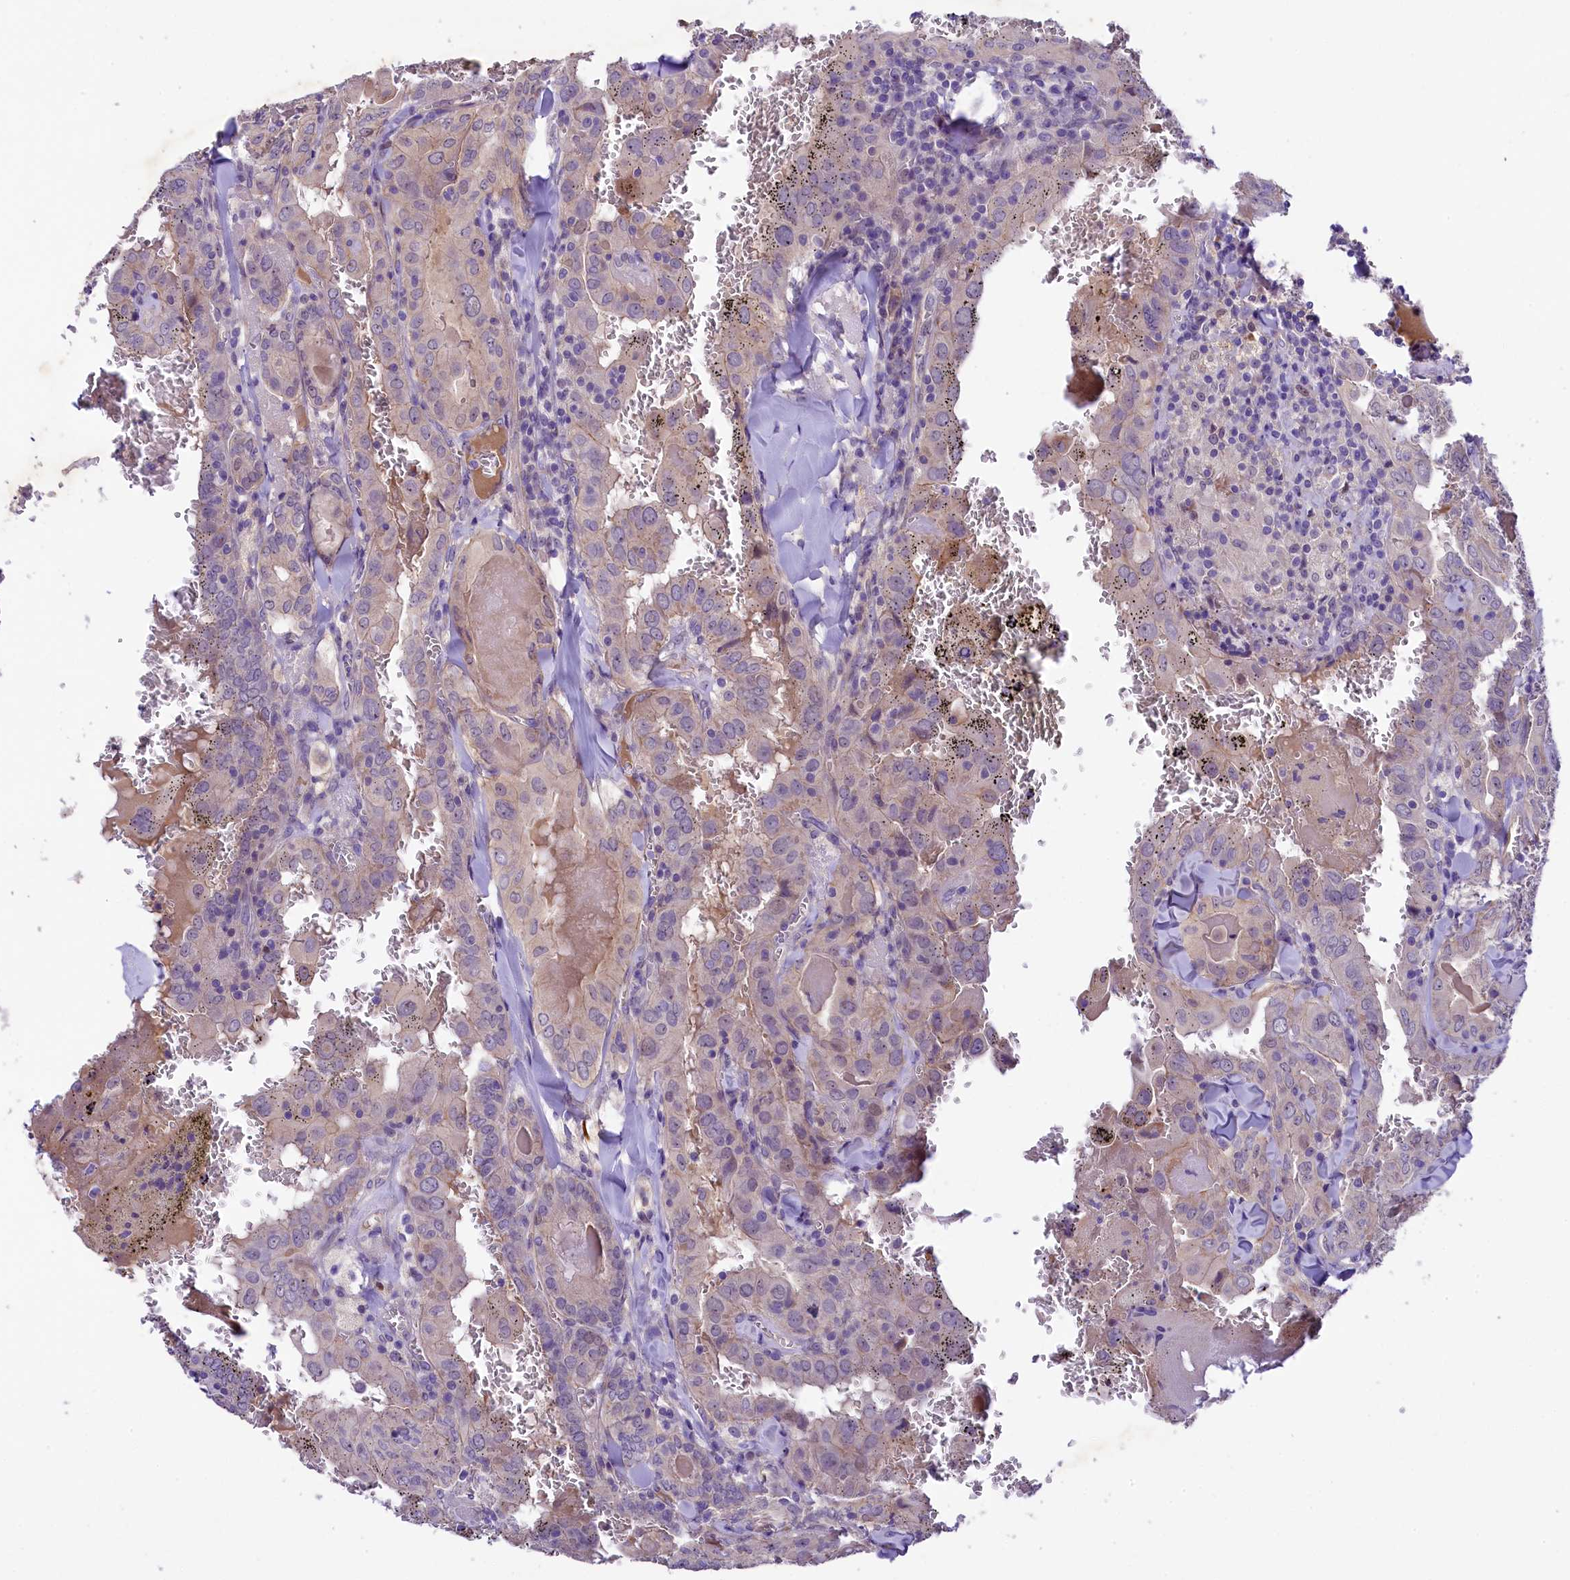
{"staining": {"intensity": "negative", "quantity": "none", "location": "none"}, "tissue": "thyroid cancer", "cell_type": "Tumor cells", "image_type": "cancer", "snomed": [{"axis": "morphology", "description": "Papillary adenocarcinoma, NOS"}, {"axis": "topography", "description": "Thyroid gland"}], "caption": "This is an immunohistochemistry image of human thyroid cancer (papillary adenocarcinoma). There is no expression in tumor cells.", "gene": "UBXN6", "patient": {"sex": "female", "age": 72}}